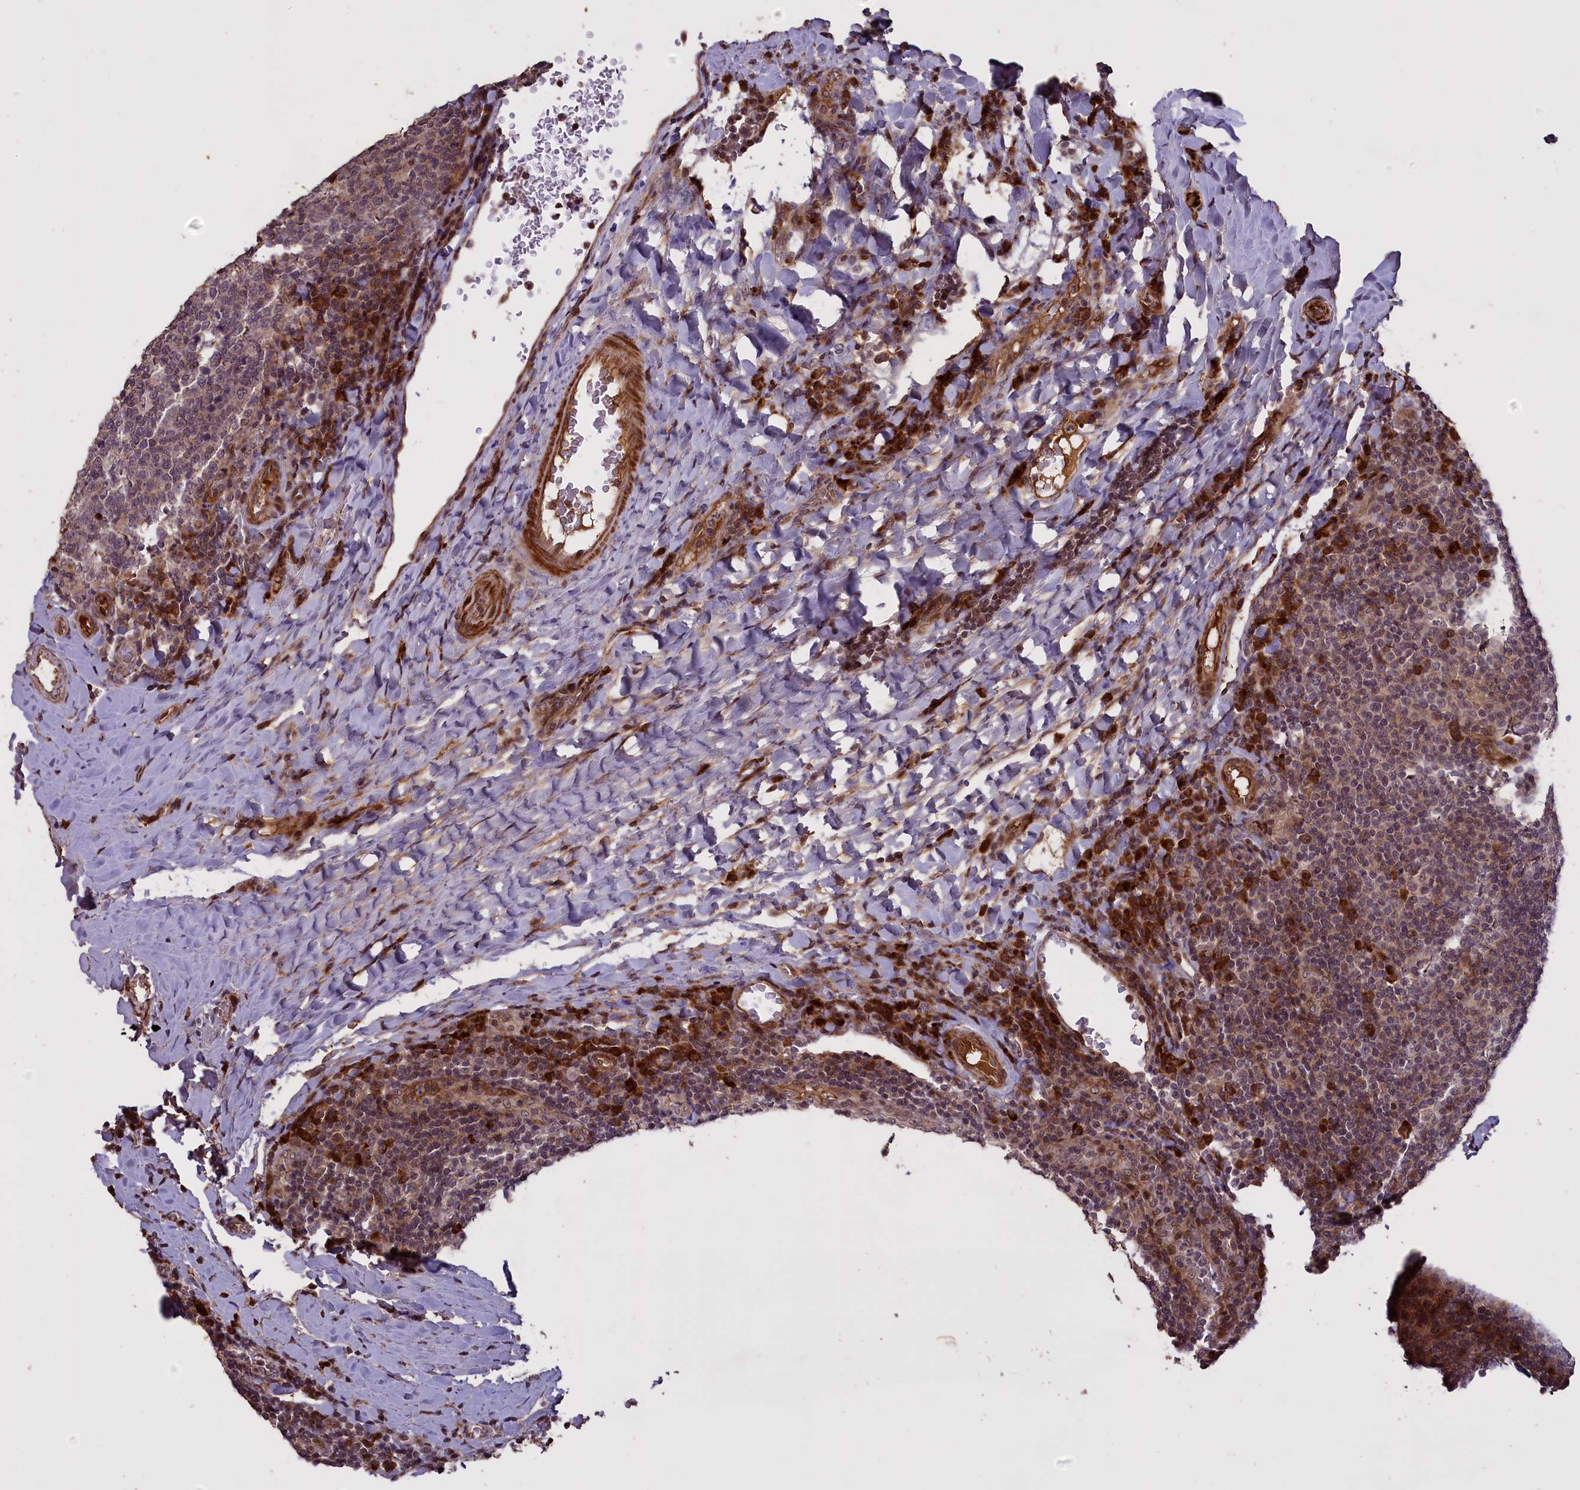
{"staining": {"intensity": "moderate", "quantity": "<25%", "location": "cytoplasmic/membranous"}, "tissue": "tonsil", "cell_type": "Germinal center cells", "image_type": "normal", "snomed": [{"axis": "morphology", "description": "Normal tissue, NOS"}, {"axis": "topography", "description": "Tonsil"}], "caption": "Immunohistochemical staining of benign human tonsil shows <25% levels of moderate cytoplasmic/membranous protein positivity in about <25% of germinal center cells. Immunohistochemistry stains the protein of interest in brown and the nuclei are stained blue.", "gene": "ENHO", "patient": {"sex": "male", "age": 17}}